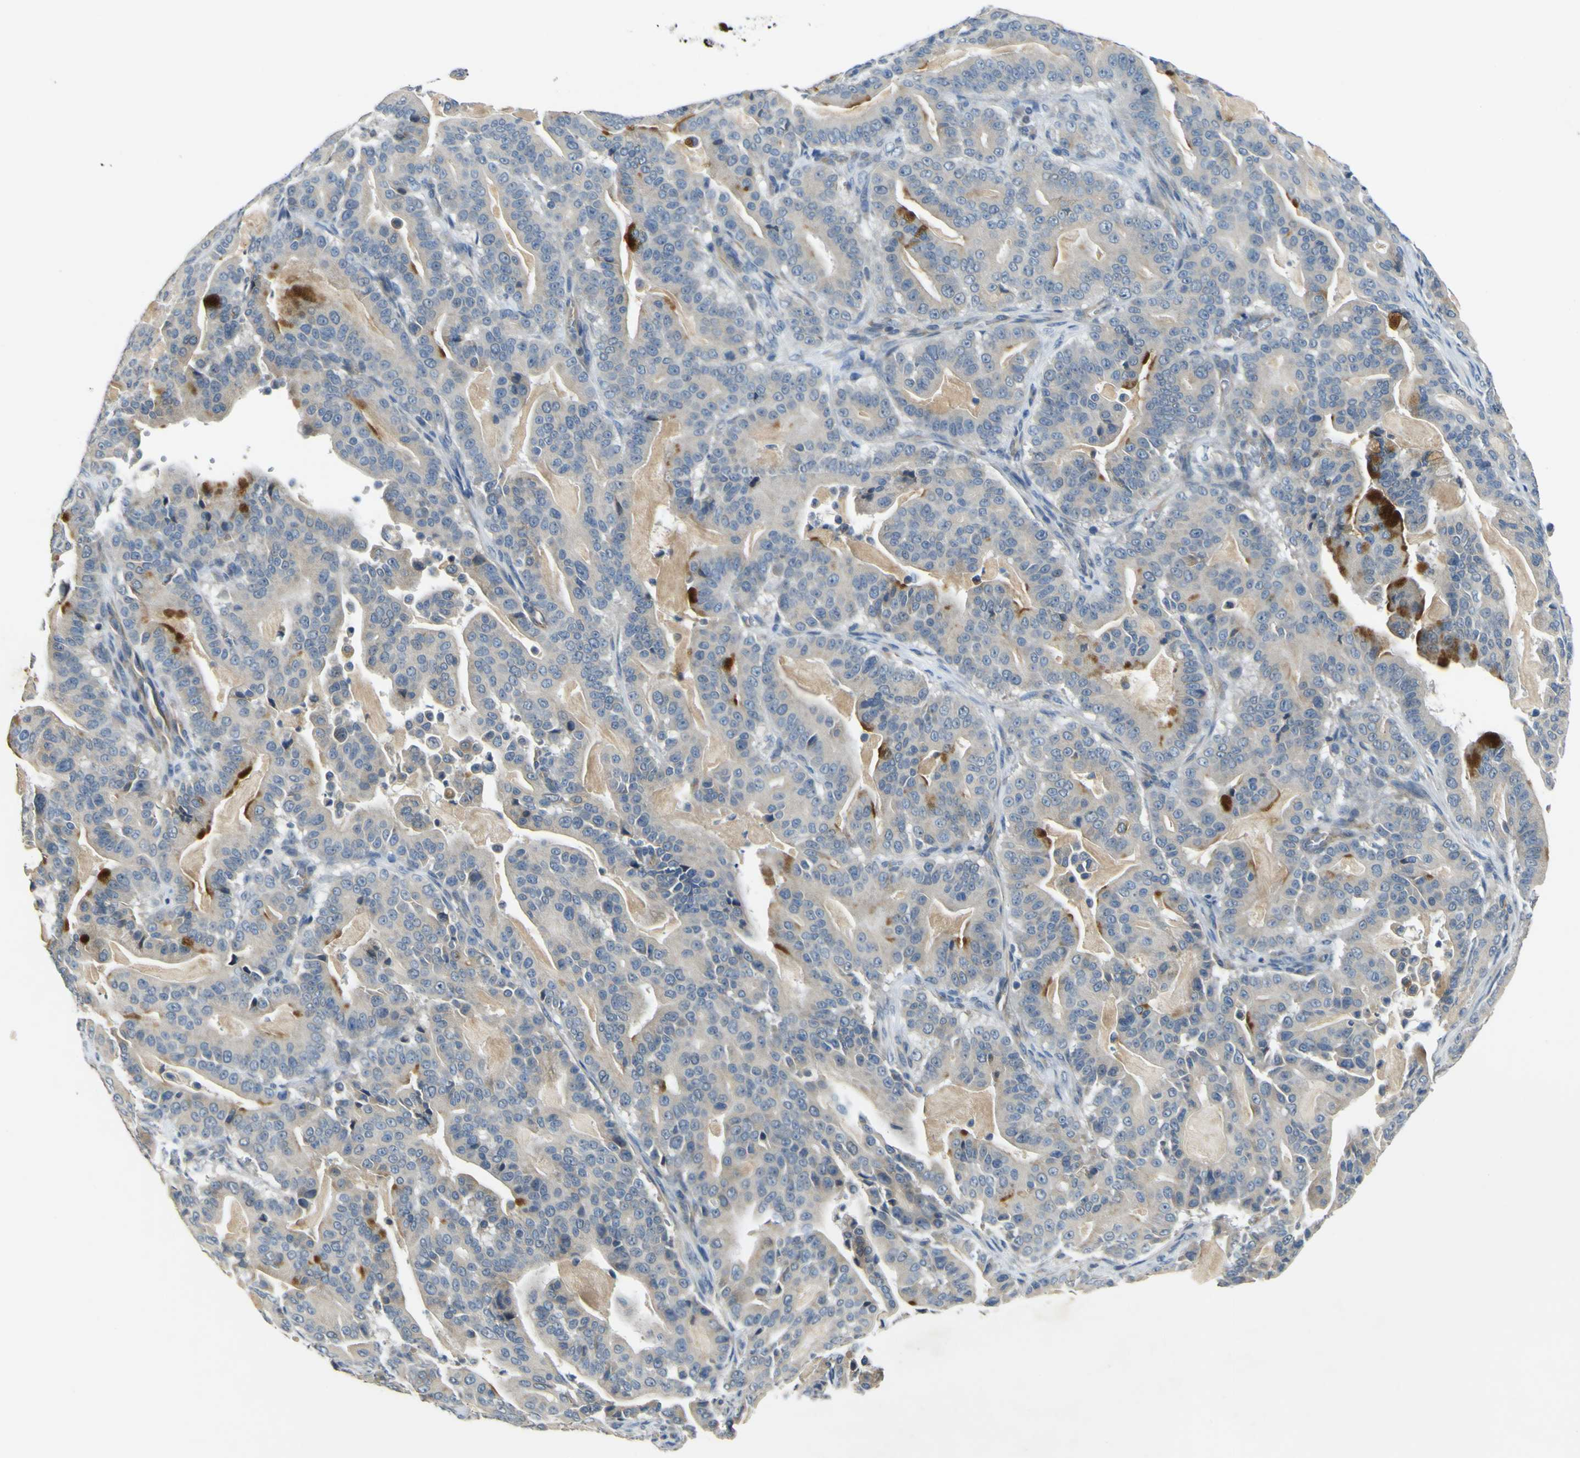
{"staining": {"intensity": "strong", "quantity": "<25%", "location": "cytoplasmic/membranous"}, "tissue": "pancreatic cancer", "cell_type": "Tumor cells", "image_type": "cancer", "snomed": [{"axis": "morphology", "description": "Adenocarcinoma, NOS"}, {"axis": "topography", "description": "Pancreas"}], "caption": "Human pancreatic adenocarcinoma stained with a protein marker demonstrates strong staining in tumor cells.", "gene": "LDLR", "patient": {"sex": "male", "age": 63}}